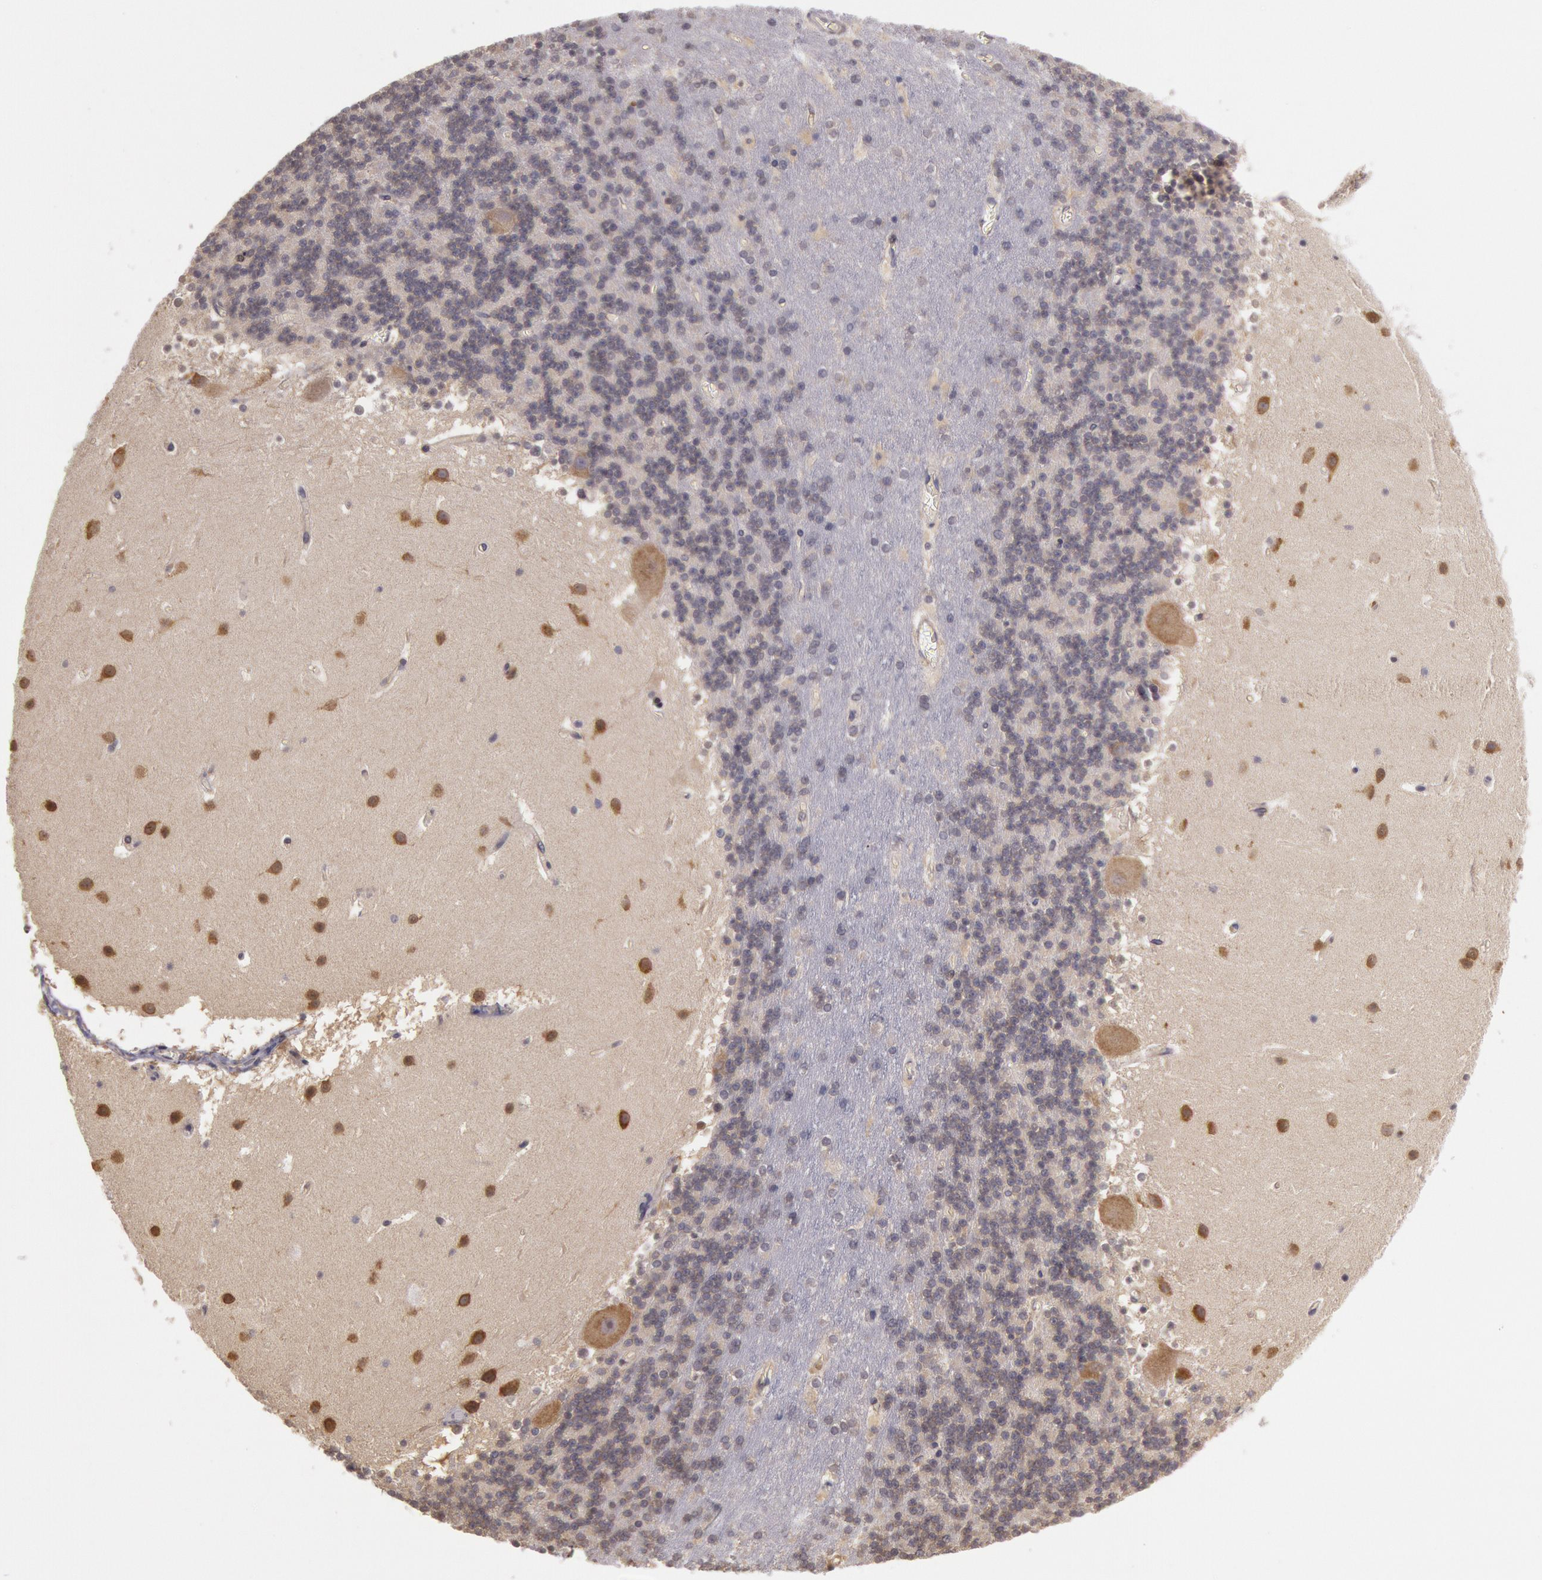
{"staining": {"intensity": "weak", "quantity": "25%-75%", "location": "cytoplasmic/membranous"}, "tissue": "cerebellum", "cell_type": "Cells in granular layer", "image_type": "normal", "snomed": [{"axis": "morphology", "description": "Normal tissue, NOS"}, {"axis": "topography", "description": "Cerebellum"}], "caption": "A low amount of weak cytoplasmic/membranous staining is appreciated in approximately 25%-75% of cells in granular layer in normal cerebellum.", "gene": "NMT2", "patient": {"sex": "male", "age": 45}}